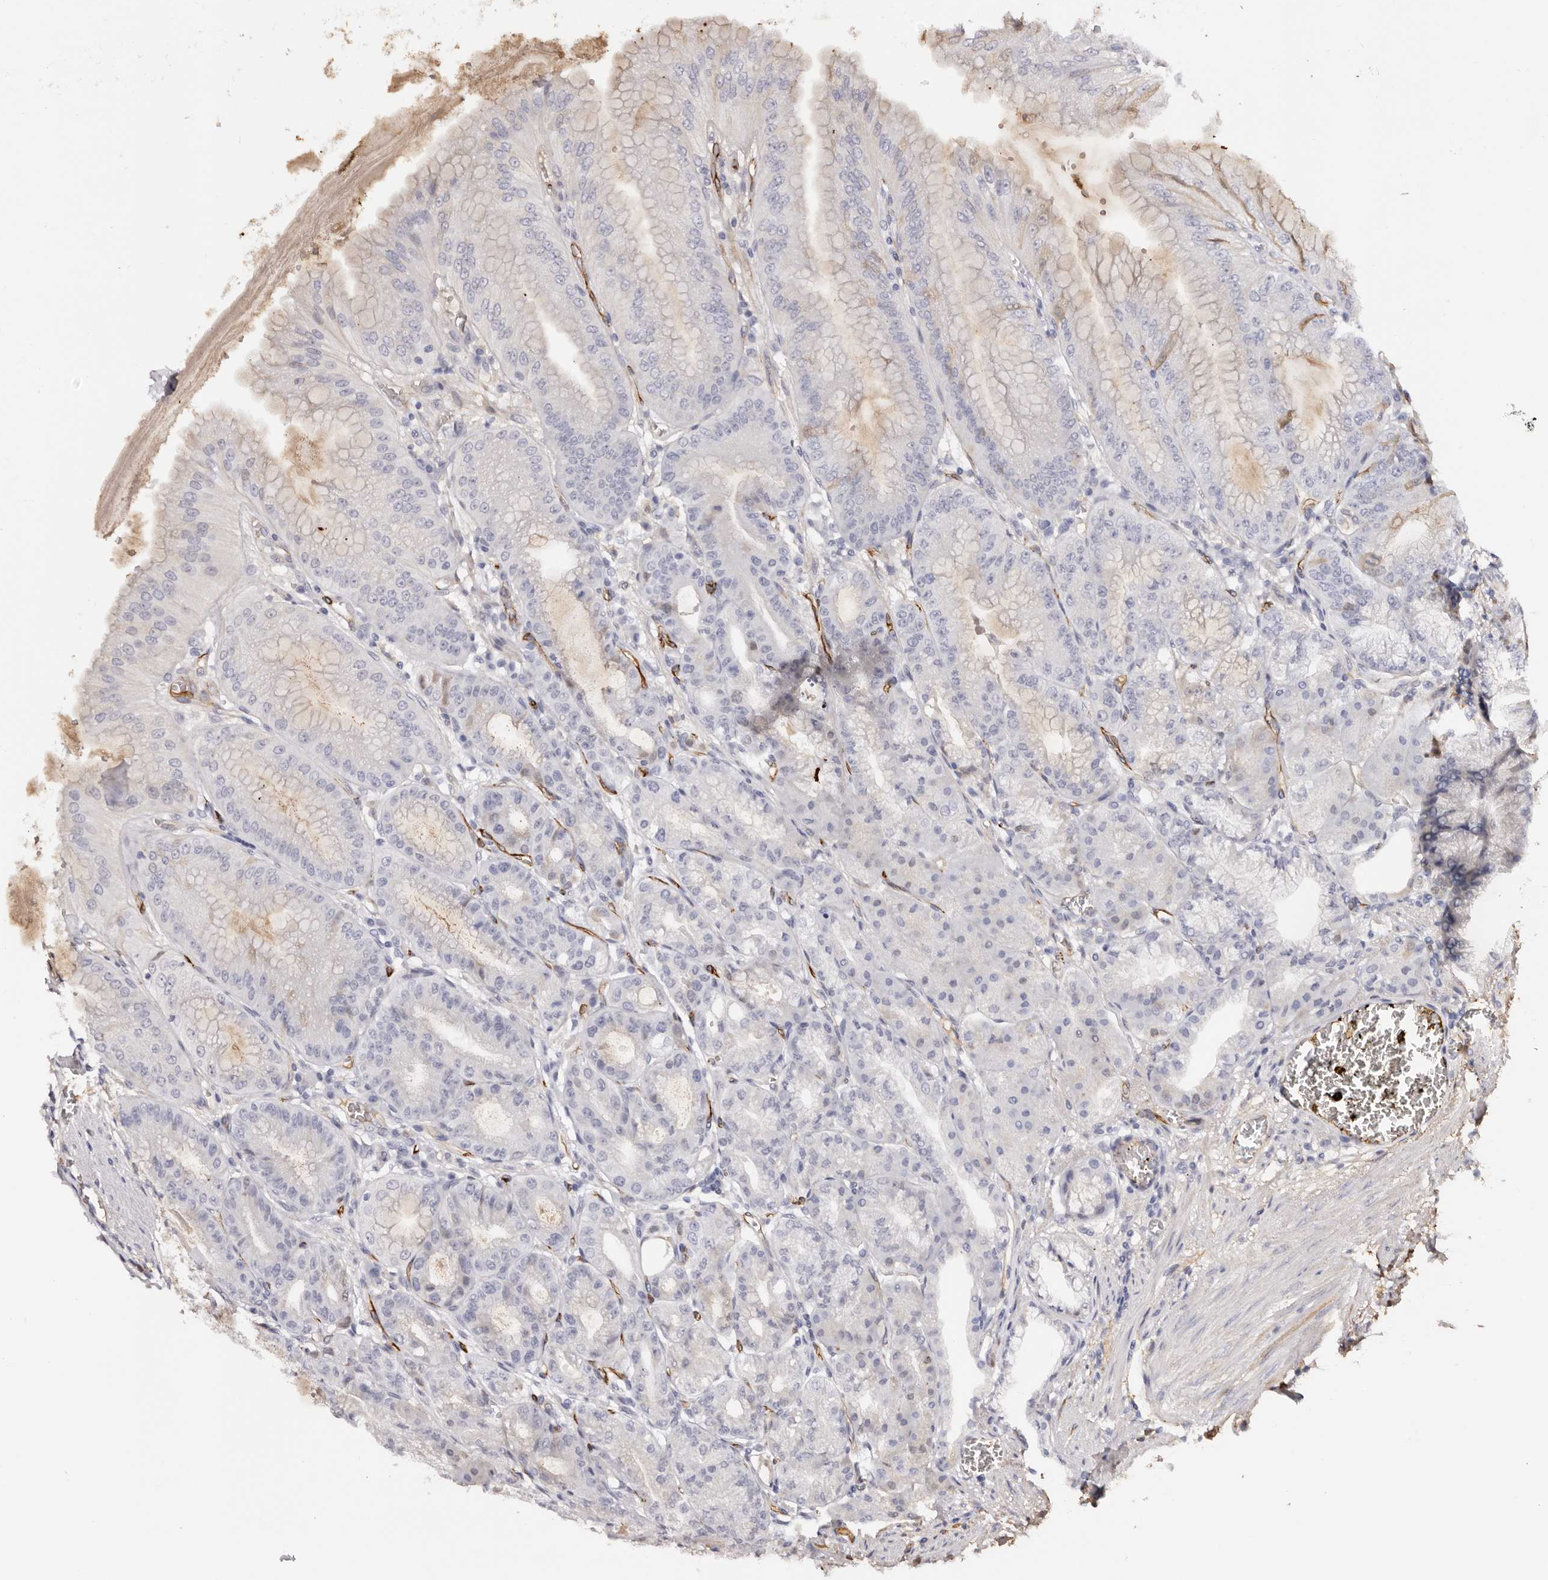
{"staining": {"intensity": "weak", "quantity": "<25%", "location": "cytoplasmic/membranous"}, "tissue": "stomach", "cell_type": "Glandular cells", "image_type": "normal", "snomed": [{"axis": "morphology", "description": "Normal tissue, NOS"}, {"axis": "topography", "description": "Stomach, lower"}], "caption": "IHC micrograph of benign stomach stained for a protein (brown), which reveals no expression in glandular cells.", "gene": "ZNF557", "patient": {"sex": "male", "age": 71}}